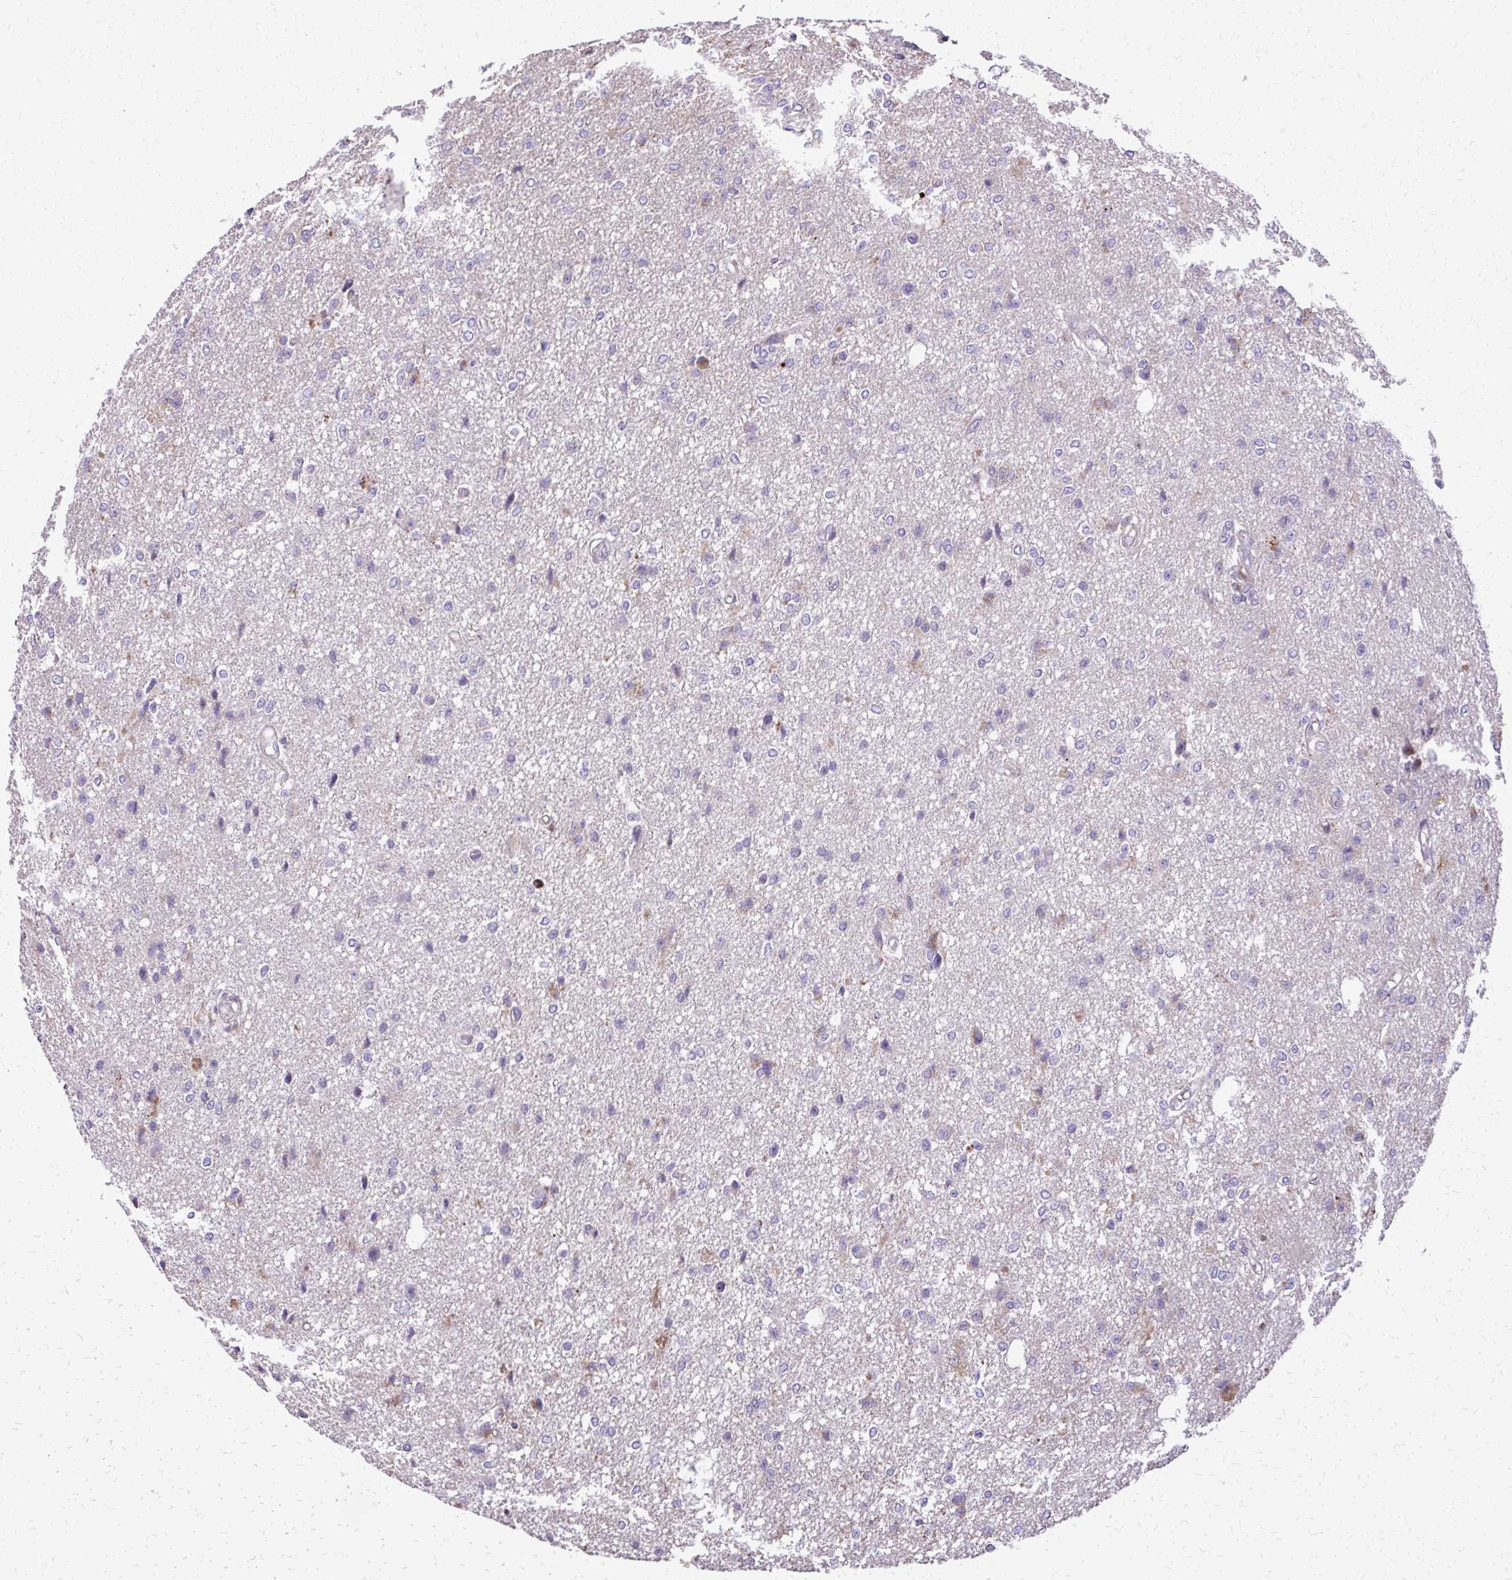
{"staining": {"intensity": "negative", "quantity": "none", "location": "none"}, "tissue": "glioma", "cell_type": "Tumor cells", "image_type": "cancer", "snomed": [{"axis": "morphology", "description": "Glioma, malignant, Low grade"}, {"axis": "topography", "description": "Brain"}], "caption": "This is a image of immunohistochemistry (IHC) staining of glioma, which shows no expression in tumor cells.", "gene": "ABCC3", "patient": {"sex": "male", "age": 26}}